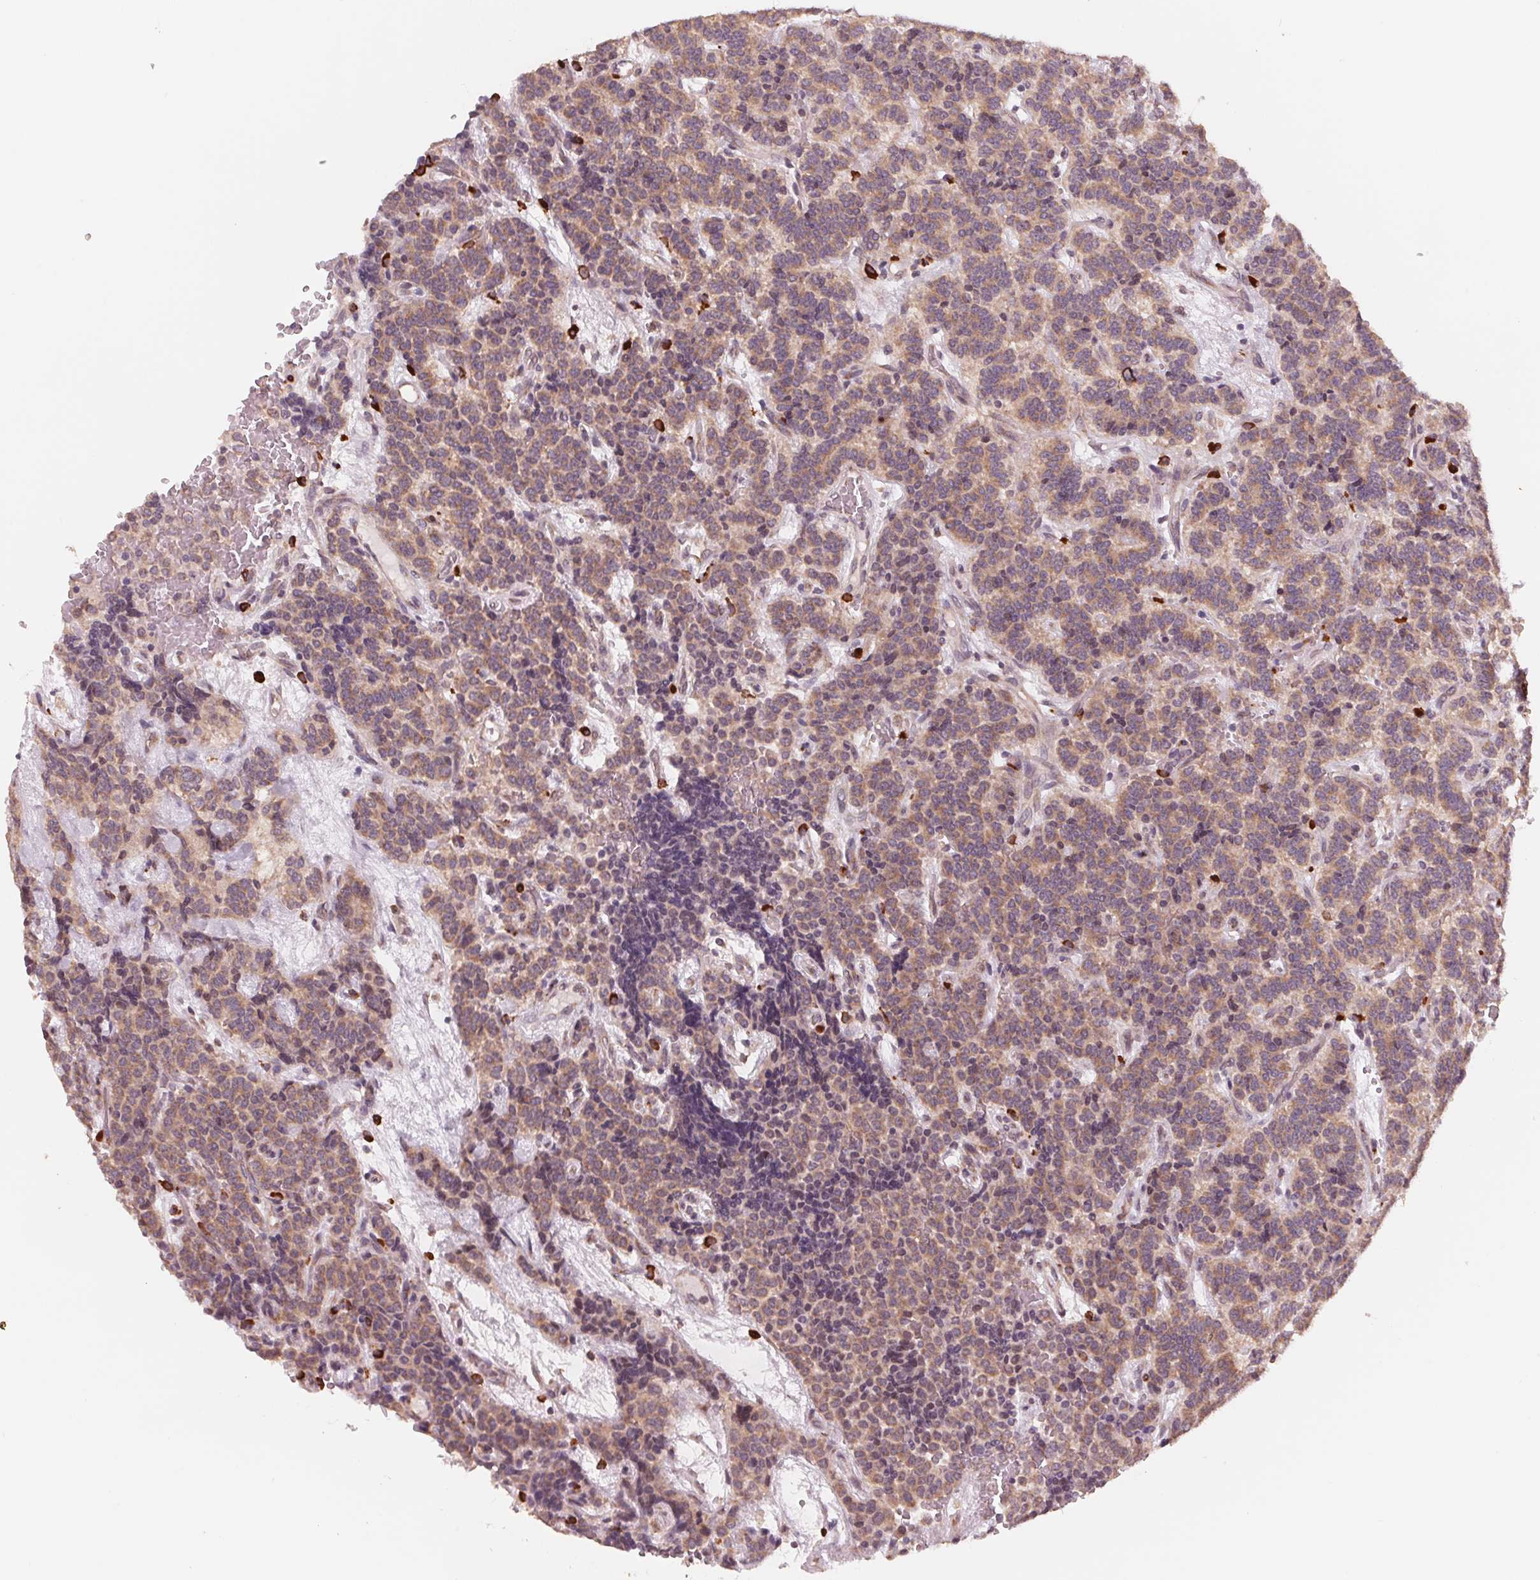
{"staining": {"intensity": "weak", "quantity": ">75%", "location": "cytoplasmic/membranous"}, "tissue": "carcinoid", "cell_type": "Tumor cells", "image_type": "cancer", "snomed": [{"axis": "morphology", "description": "Carcinoid, malignant, NOS"}, {"axis": "topography", "description": "Pancreas"}], "caption": "Malignant carcinoid stained with immunohistochemistry displays weak cytoplasmic/membranous staining in approximately >75% of tumor cells. The staining was performed using DAB, with brown indicating positive protein expression. Nuclei are stained blue with hematoxylin.", "gene": "GIGYF2", "patient": {"sex": "male", "age": 36}}